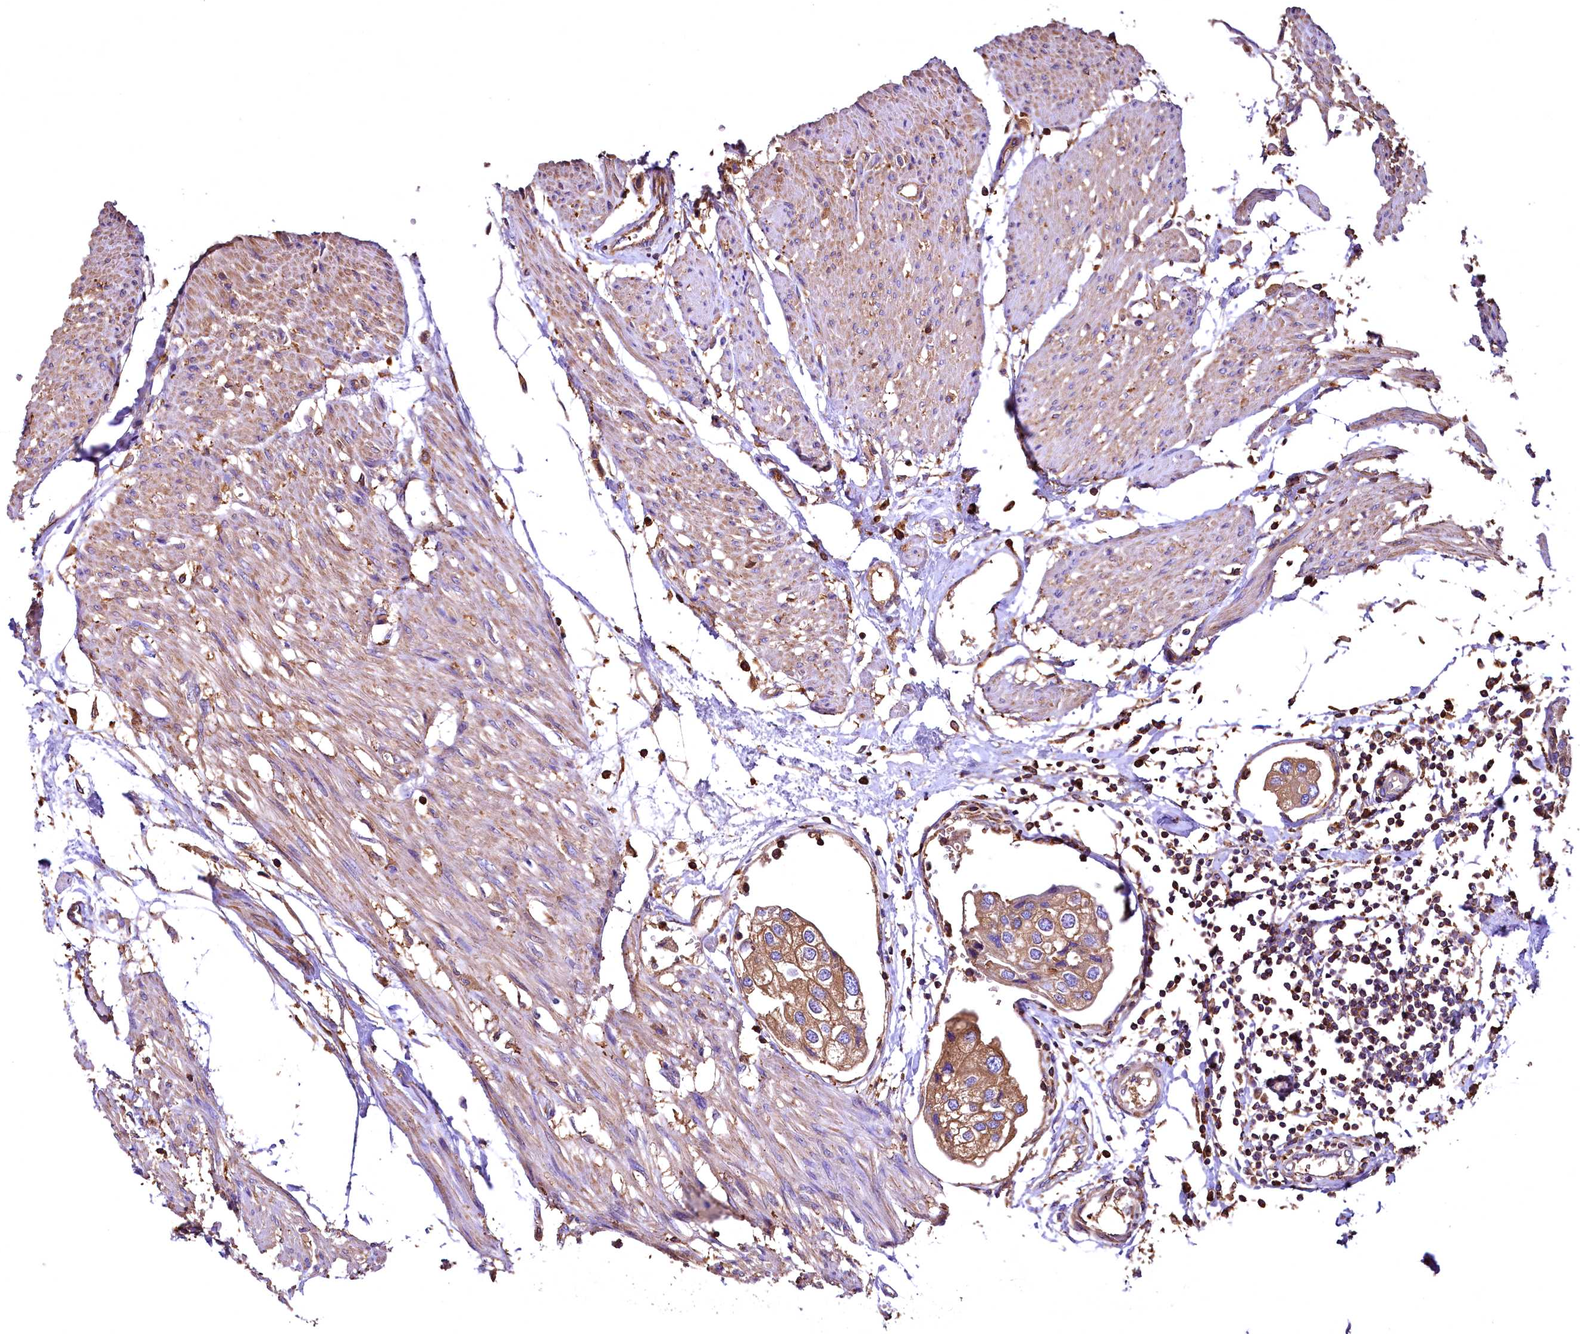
{"staining": {"intensity": "moderate", "quantity": ">75%", "location": "cytoplasmic/membranous"}, "tissue": "urothelial cancer", "cell_type": "Tumor cells", "image_type": "cancer", "snomed": [{"axis": "morphology", "description": "Urothelial carcinoma, High grade"}, {"axis": "topography", "description": "Urinary bladder"}], "caption": "Urothelial cancer stained for a protein exhibits moderate cytoplasmic/membranous positivity in tumor cells.", "gene": "RARS2", "patient": {"sex": "male", "age": 64}}